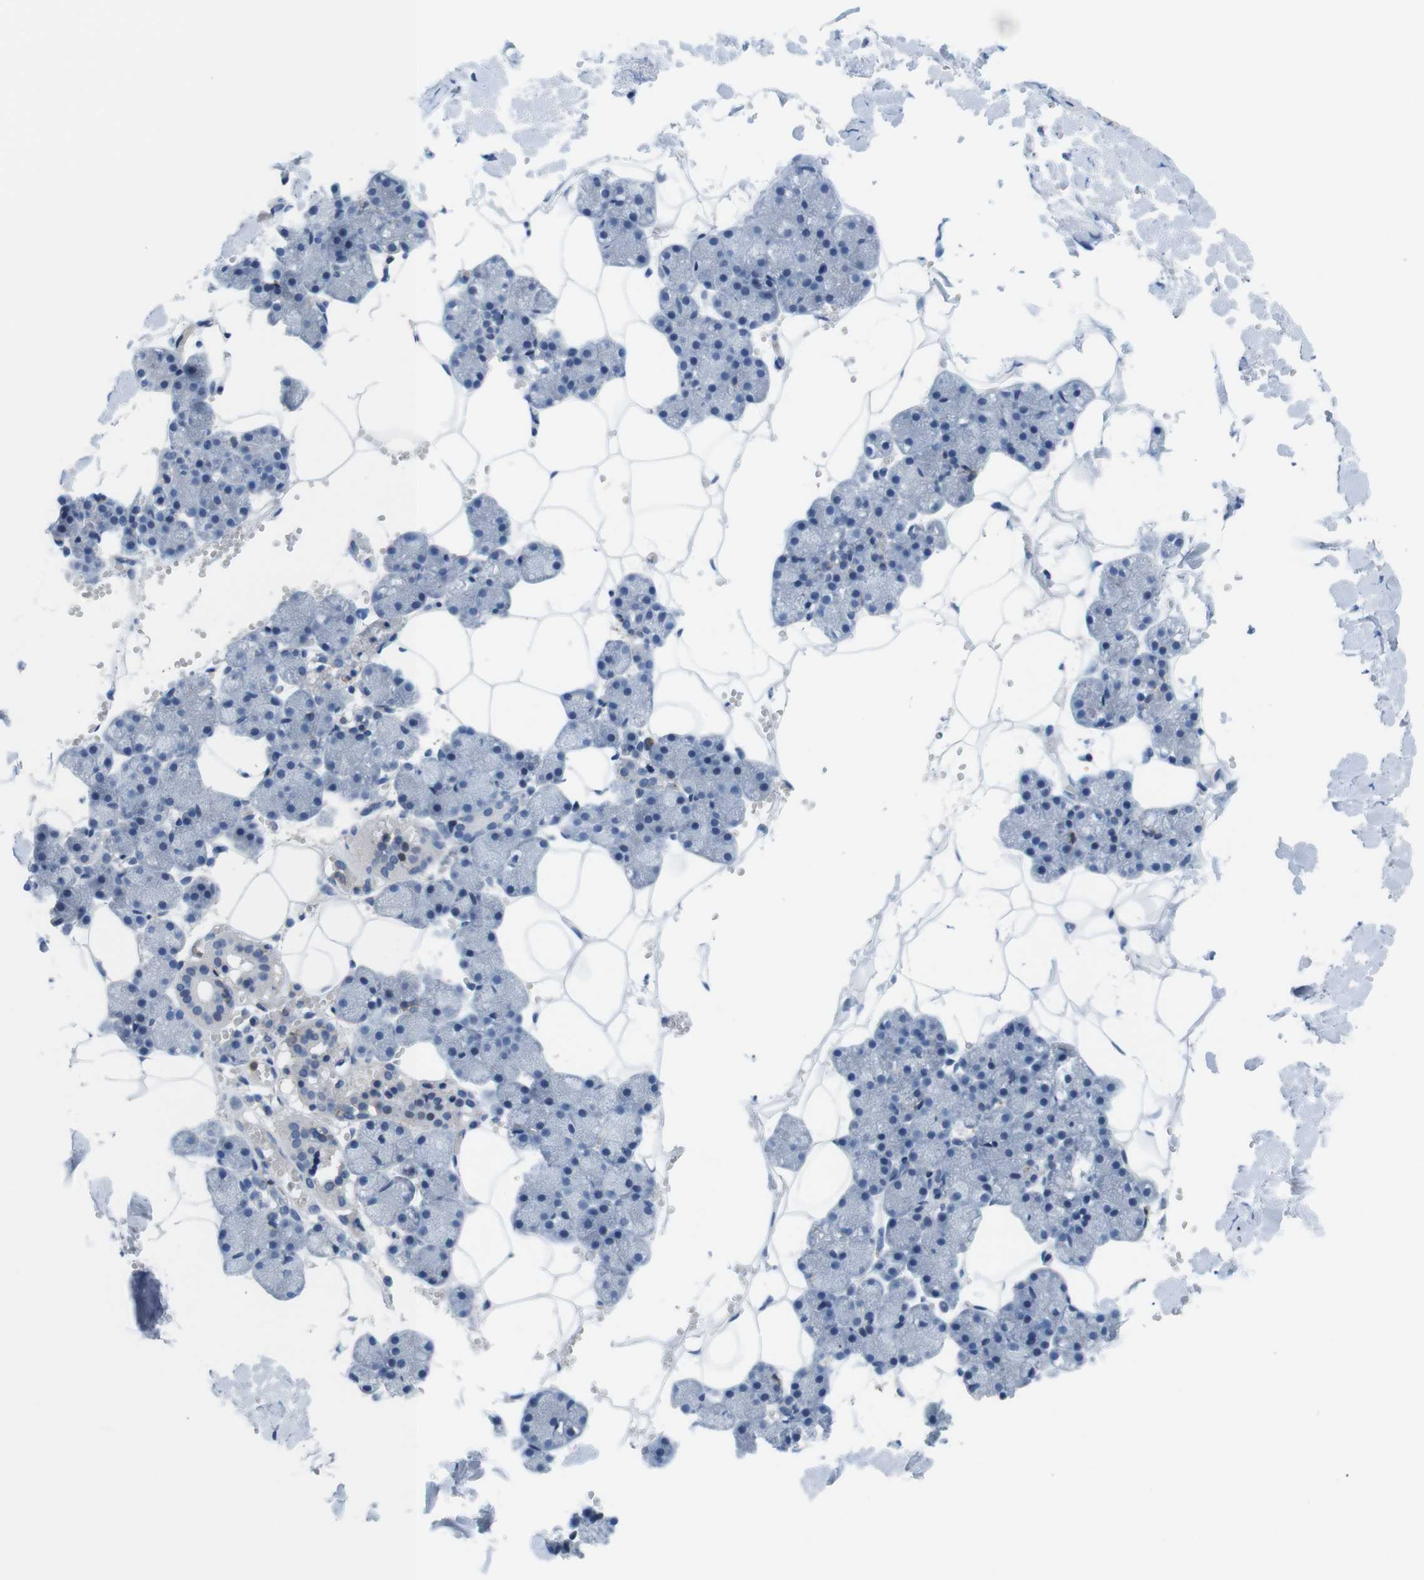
{"staining": {"intensity": "weak", "quantity": "<25%", "location": "cytoplasmic/membranous"}, "tissue": "salivary gland", "cell_type": "Glandular cells", "image_type": "normal", "snomed": [{"axis": "morphology", "description": "Normal tissue, NOS"}, {"axis": "topography", "description": "Salivary gland"}], "caption": "A high-resolution histopathology image shows IHC staining of benign salivary gland, which reveals no significant positivity in glandular cells.", "gene": "CD300C", "patient": {"sex": "male", "age": 62}}